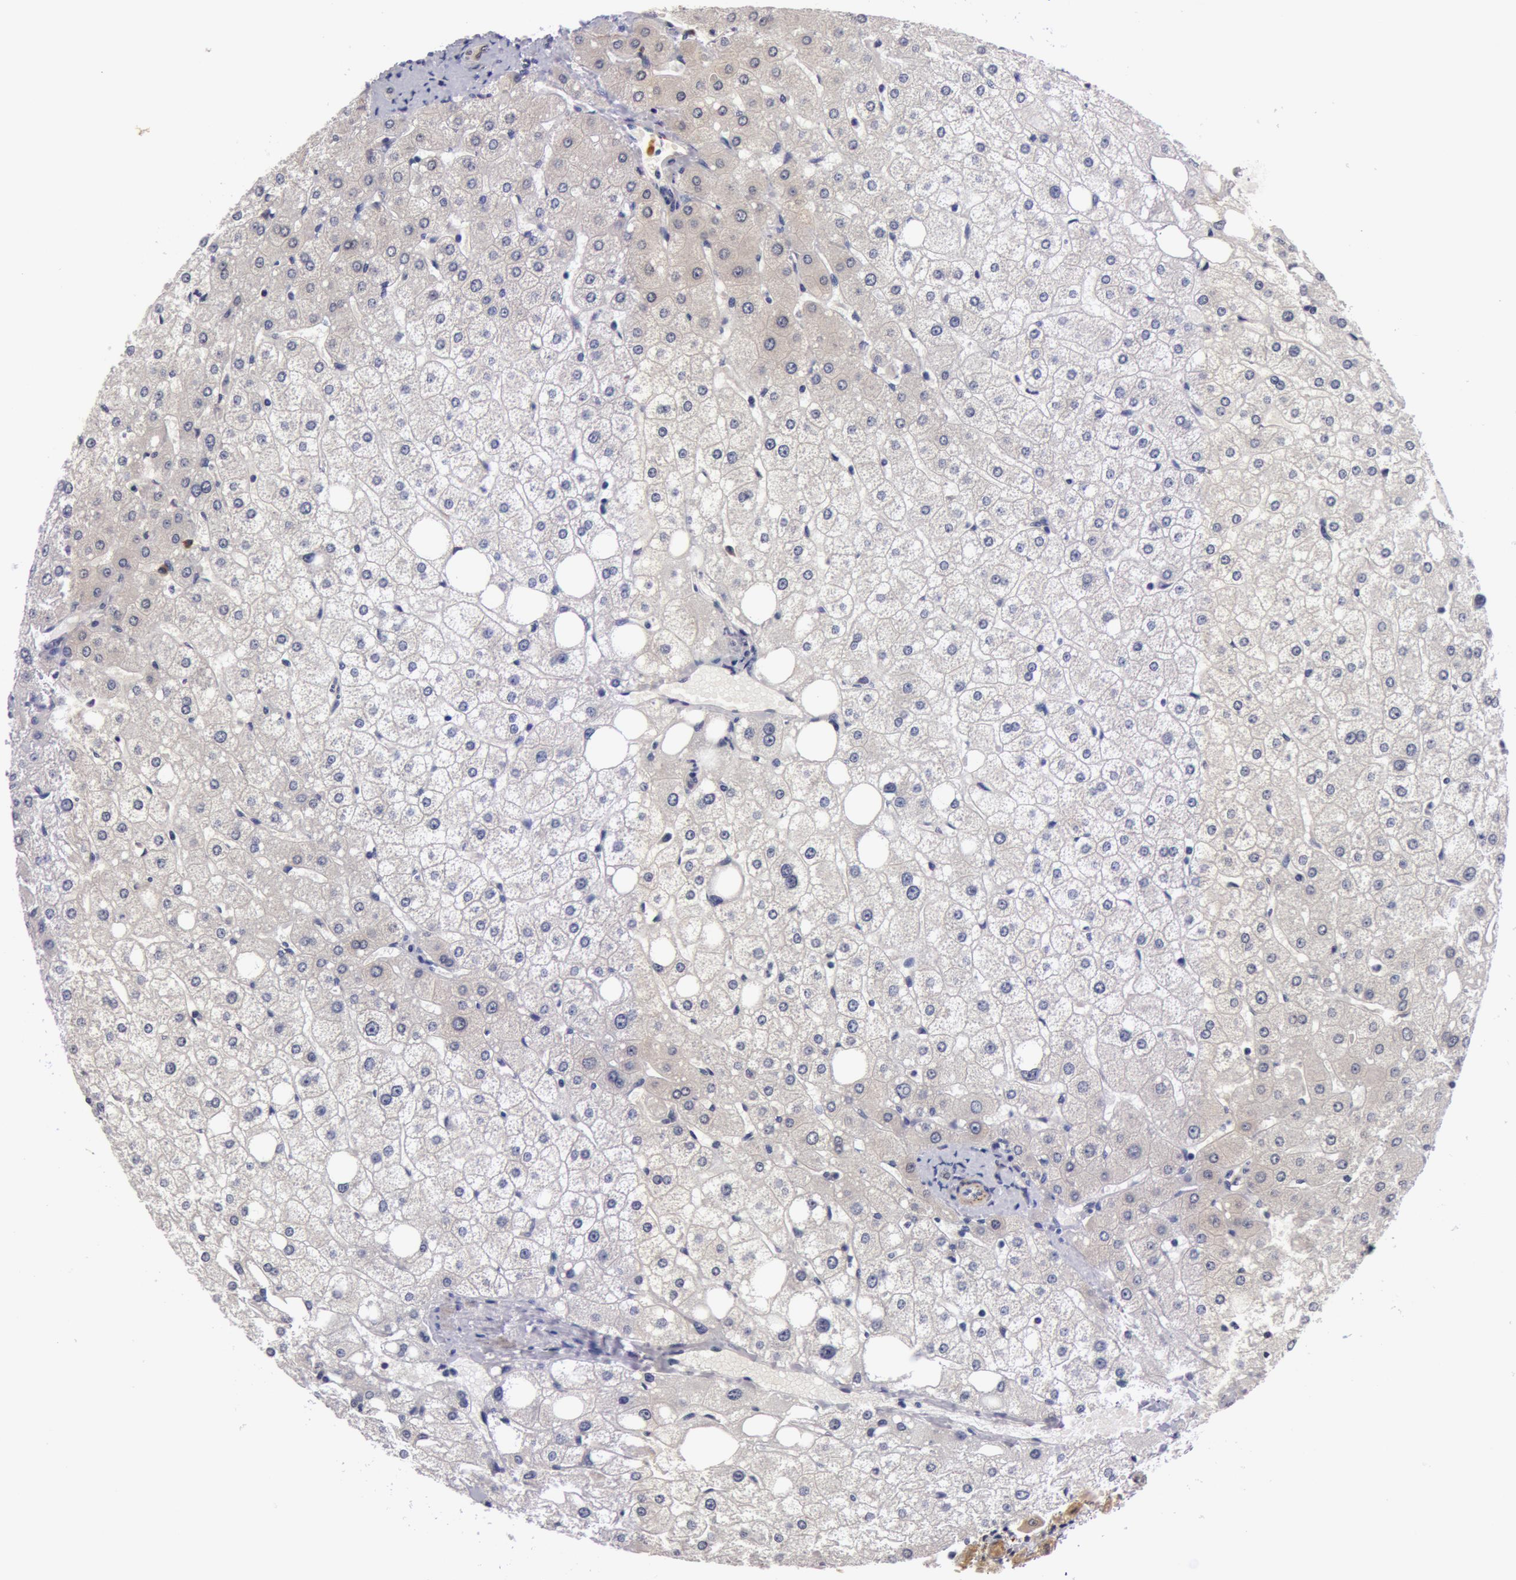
{"staining": {"intensity": "negative", "quantity": "none", "location": "none"}, "tissue": "liver", "cell_type": "Cholangiocytes", "image_type": "normal", "snomed": [{"axis": "morphology", "description": "Normal tissue, NOS"}, {"axis": "topography", "description": "Liver"}], "caption": "Micrograph shows no significant protein staining in cholangiocytes of benign liver. The staining was performed using DAB (3,3'-diaminobenzidine) to visualize the protein expression in brown, while the nuclei were stained in blue with hematoxylin (Magnification: 20x).", "gene": "IL23A", "patient": {"sex": "male", "age": 35}}